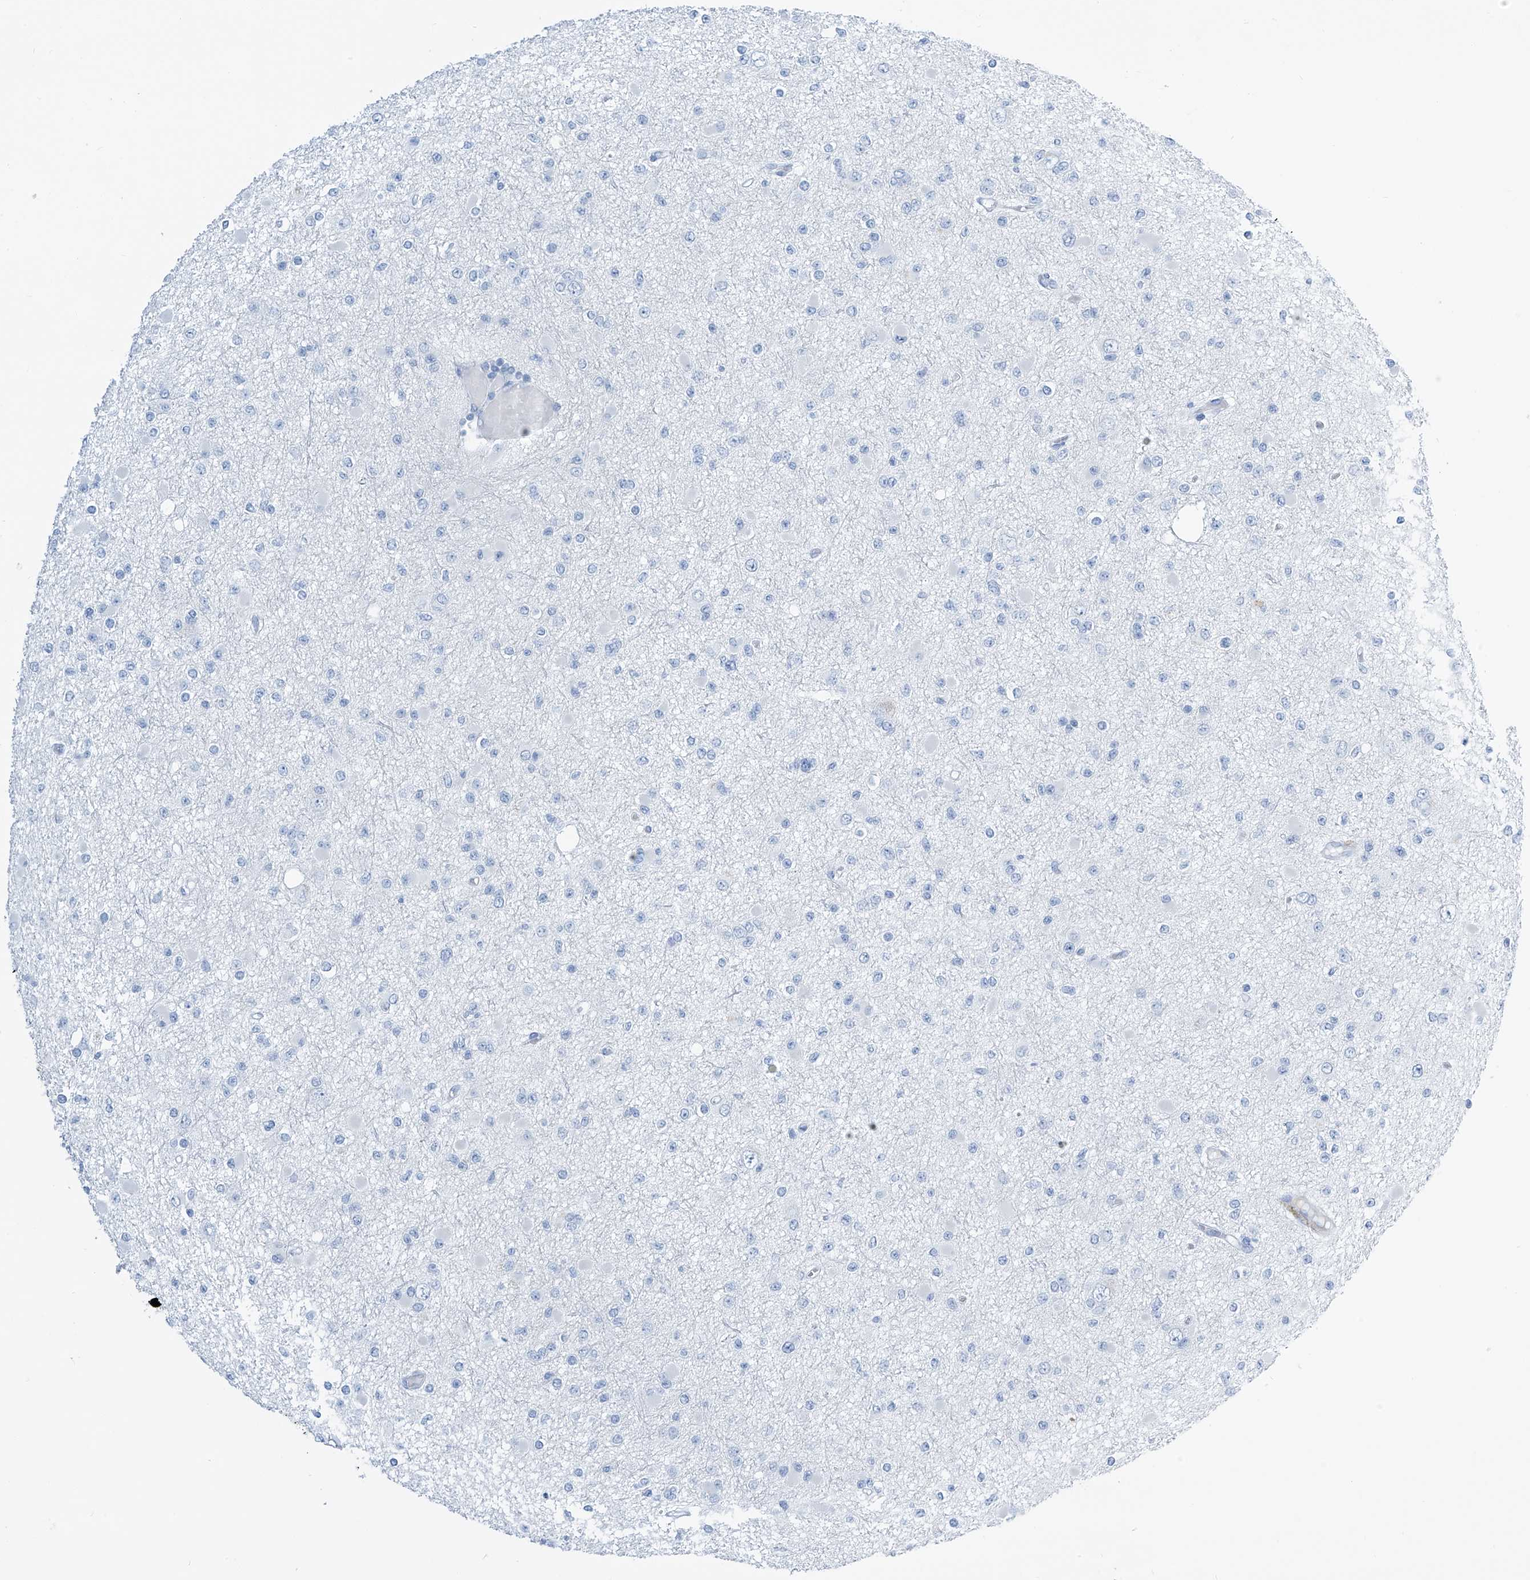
{"staining": {"intensity": "negative", "quantity": "none", "location": "none"}, "tissue": "glioma", "cell_type": "Tumor cells", "image_type": "cancer", "snomed": [{"axis": "morphology", "description": "Glioma, malignant, Low grade"}, {"axis": "topography", "description": "Brain"}], "caption": "This is an IHC histopathology image of glioma. There is no expression in tumor cells.", "gene": "SGO2", "patient": {"sex": "female", "age": 22}}